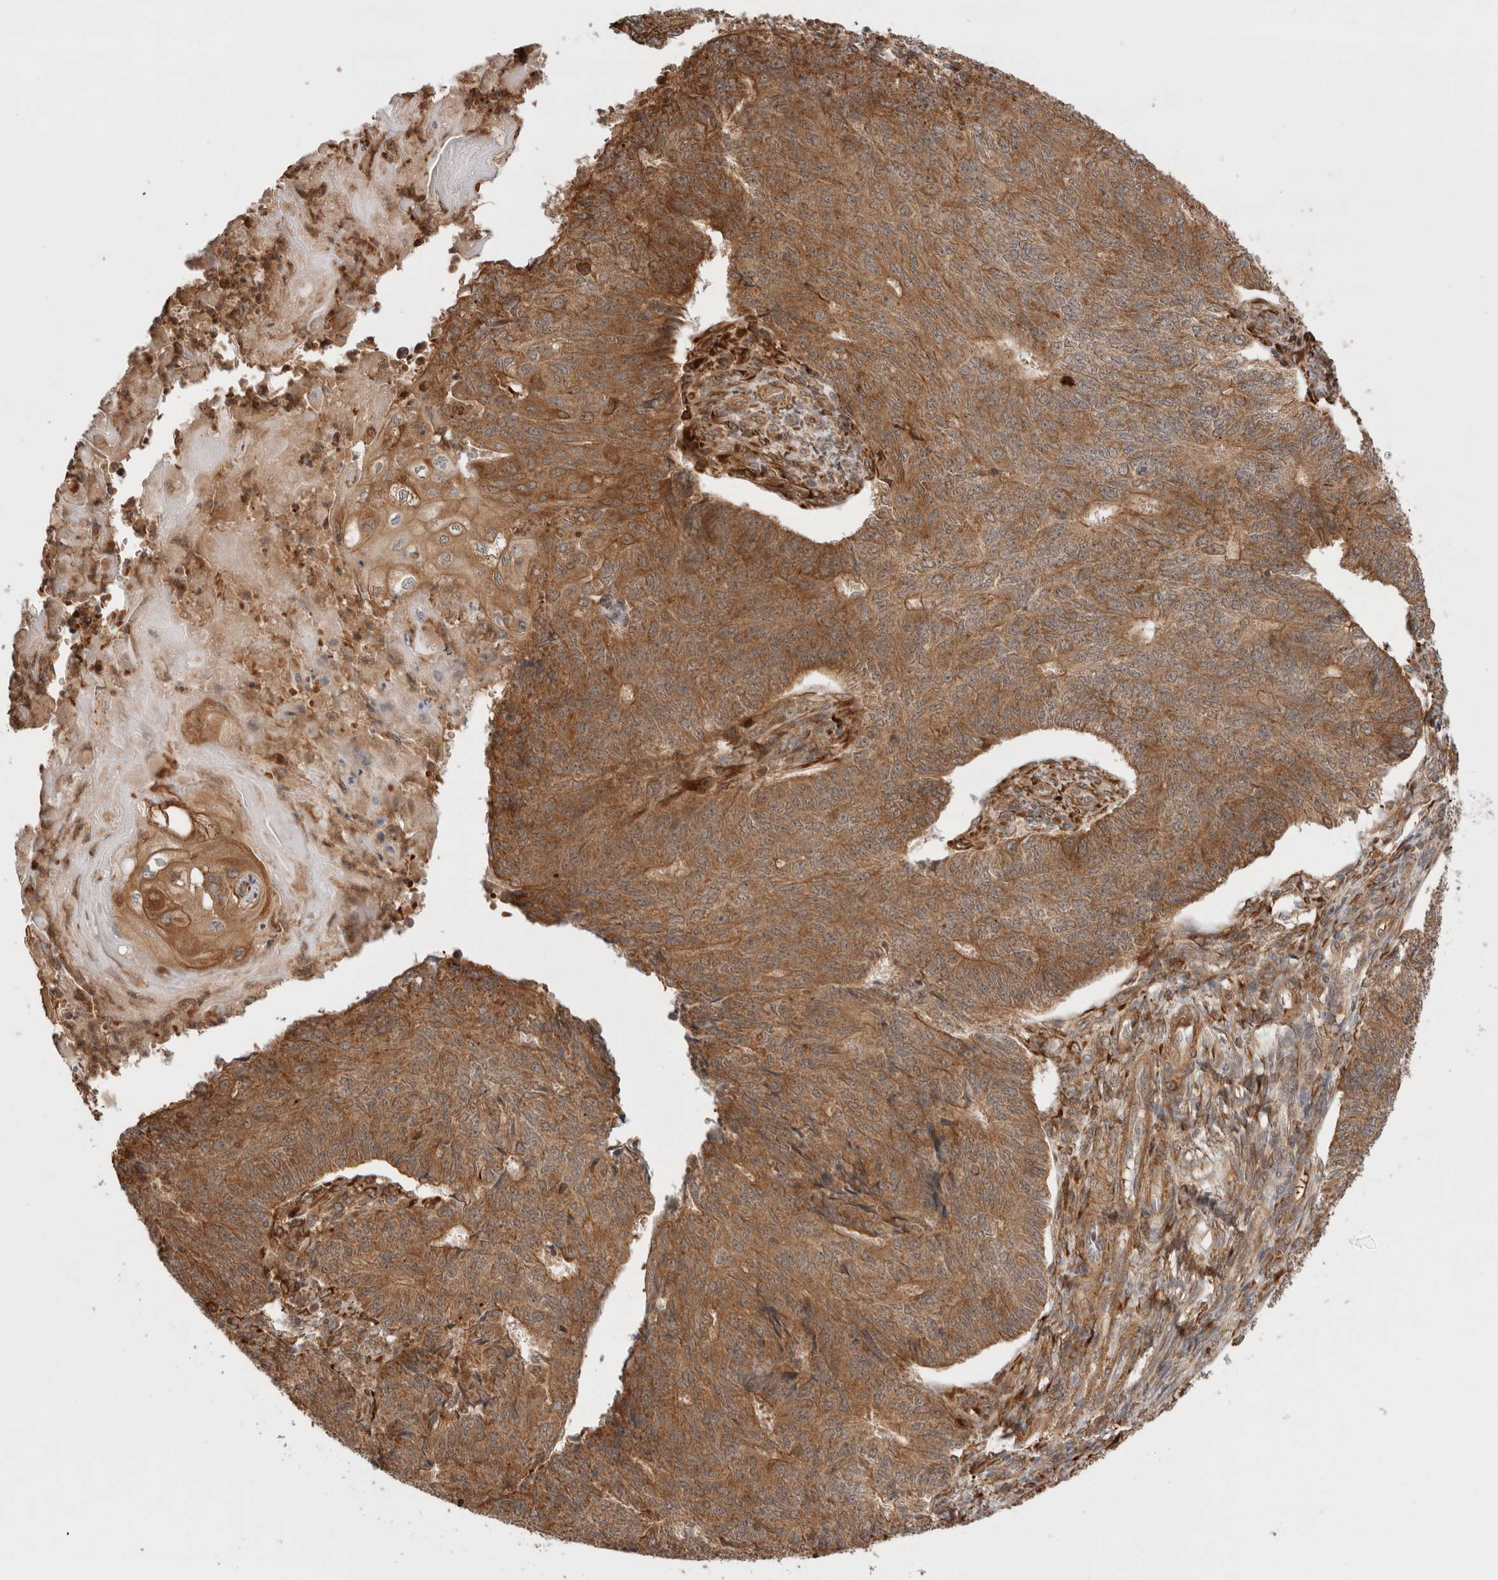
{"staining": {"intensity": "moderate", "quantity": ">75%", "location": "cytoplasmic/membranous"}, "tissue": "endometrial cancer", "cell_type": "Tumor cells", "image_type": "cancer", "snomed": [{"axis": "morphology", "description": "Adenocarcinoma, NOS"}, {"axis": "topography", "description": "Endometrium"}], "caption": "DAB immunohistochemical staining of human endometrial cancer exhibits moderate cytoplasmic/membranous protein expression in about >75% of tumor cells.", "gene": "ZNF649", "patient": {"sex": "female", "age": 32}}